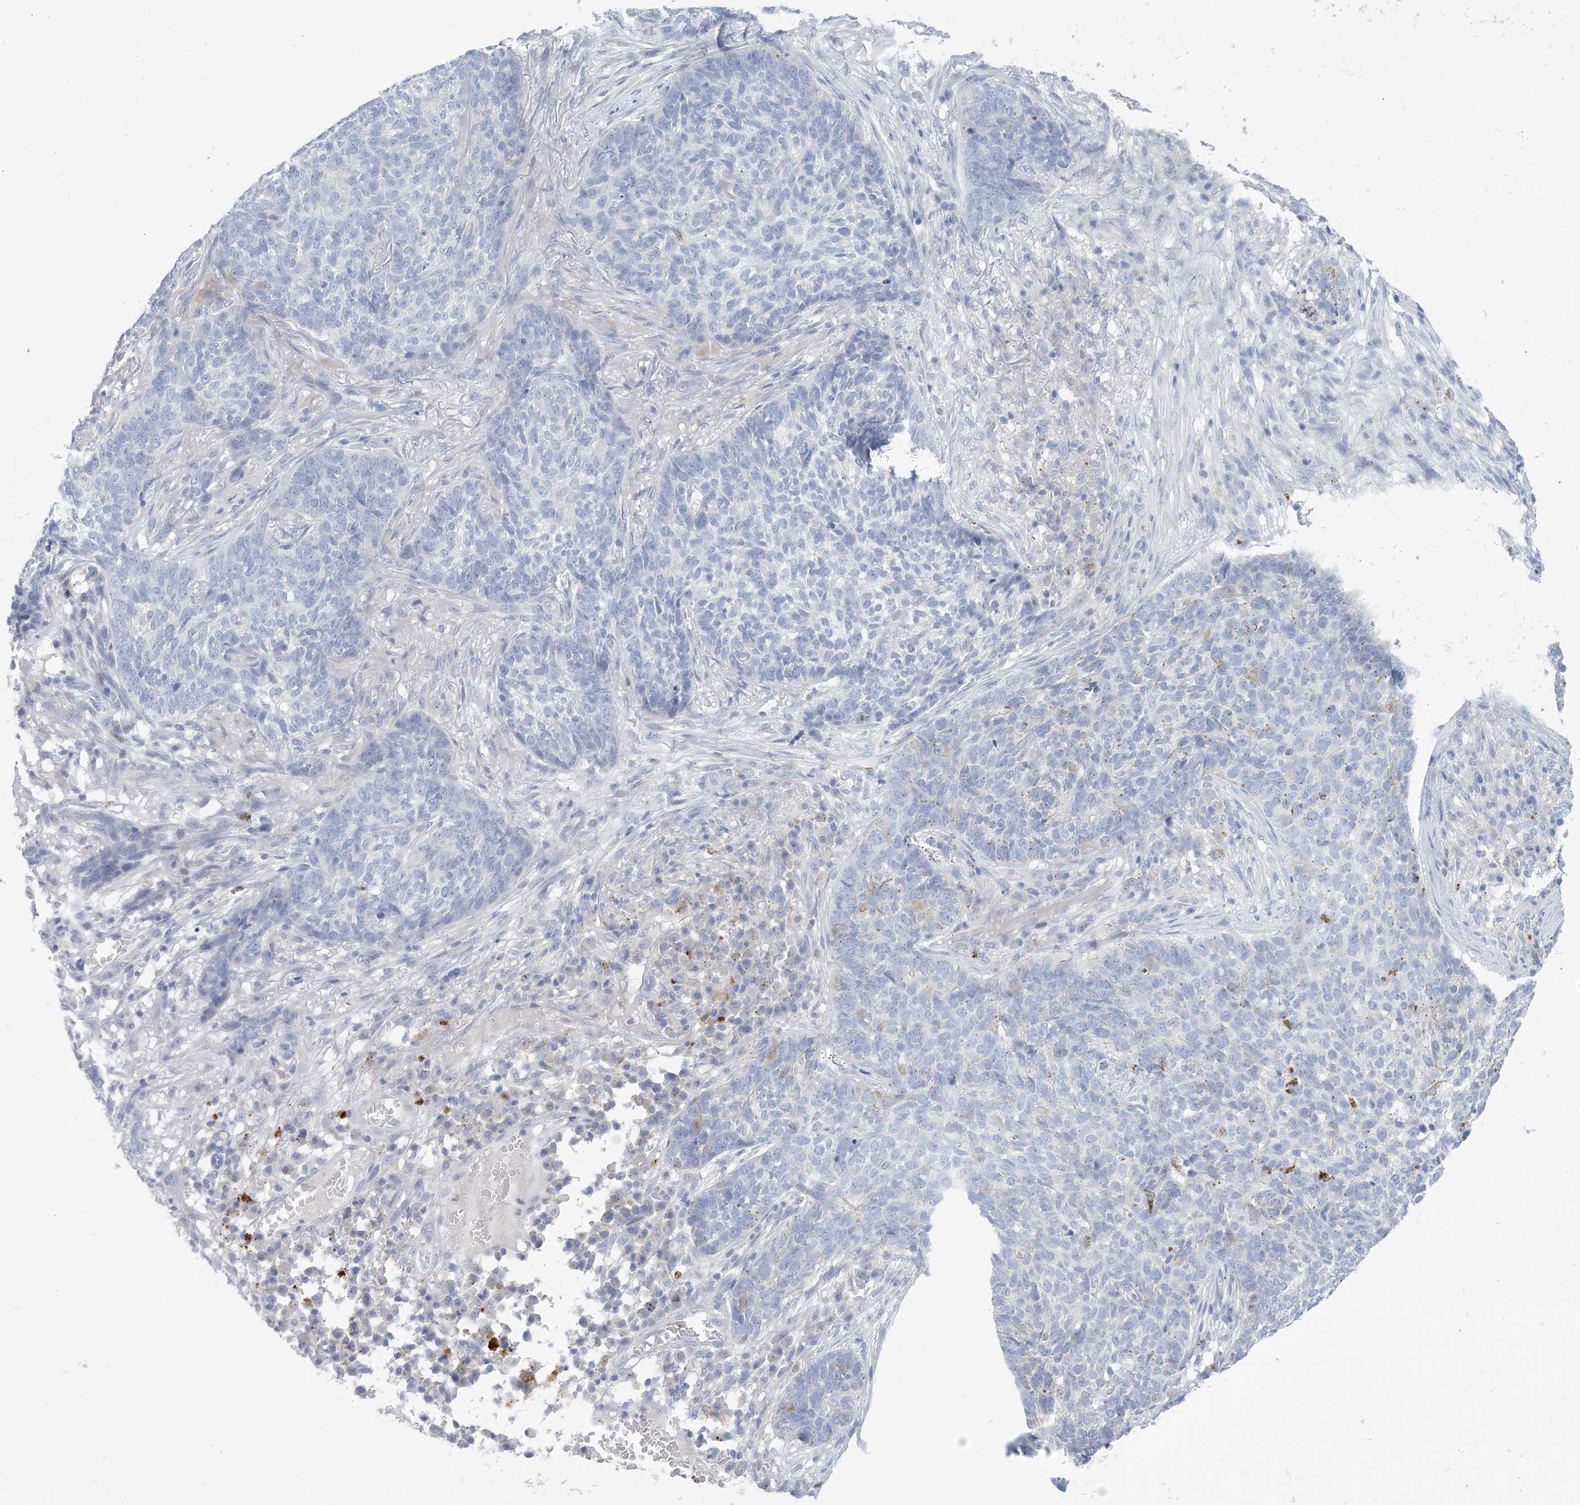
{"staining": {"intensity": "negative", "quantity": "none", "location": "none"}, "tissue": "skin cancer", "cell_type": "Tumor cells", "image_type": "cancer", "snomed": [{"axis": "morphology", "description": "Basal cell carcinoma"}, {"axis": "topography", "description": "Skin"}], "caption": "Immunohistochemical staining of human skin cancer (basal cell carcinoma) demonstrates no significant expression in tumor cells. The staining was performed using DAB (3,3'-diaminobenzidine) to visualize the protein expression in brown, while the nuclei were stained in blue with hematoxylin (Magnification: 20x).", "gene": "GABRG1", "patient": {"sex": "male", "age": 85}}